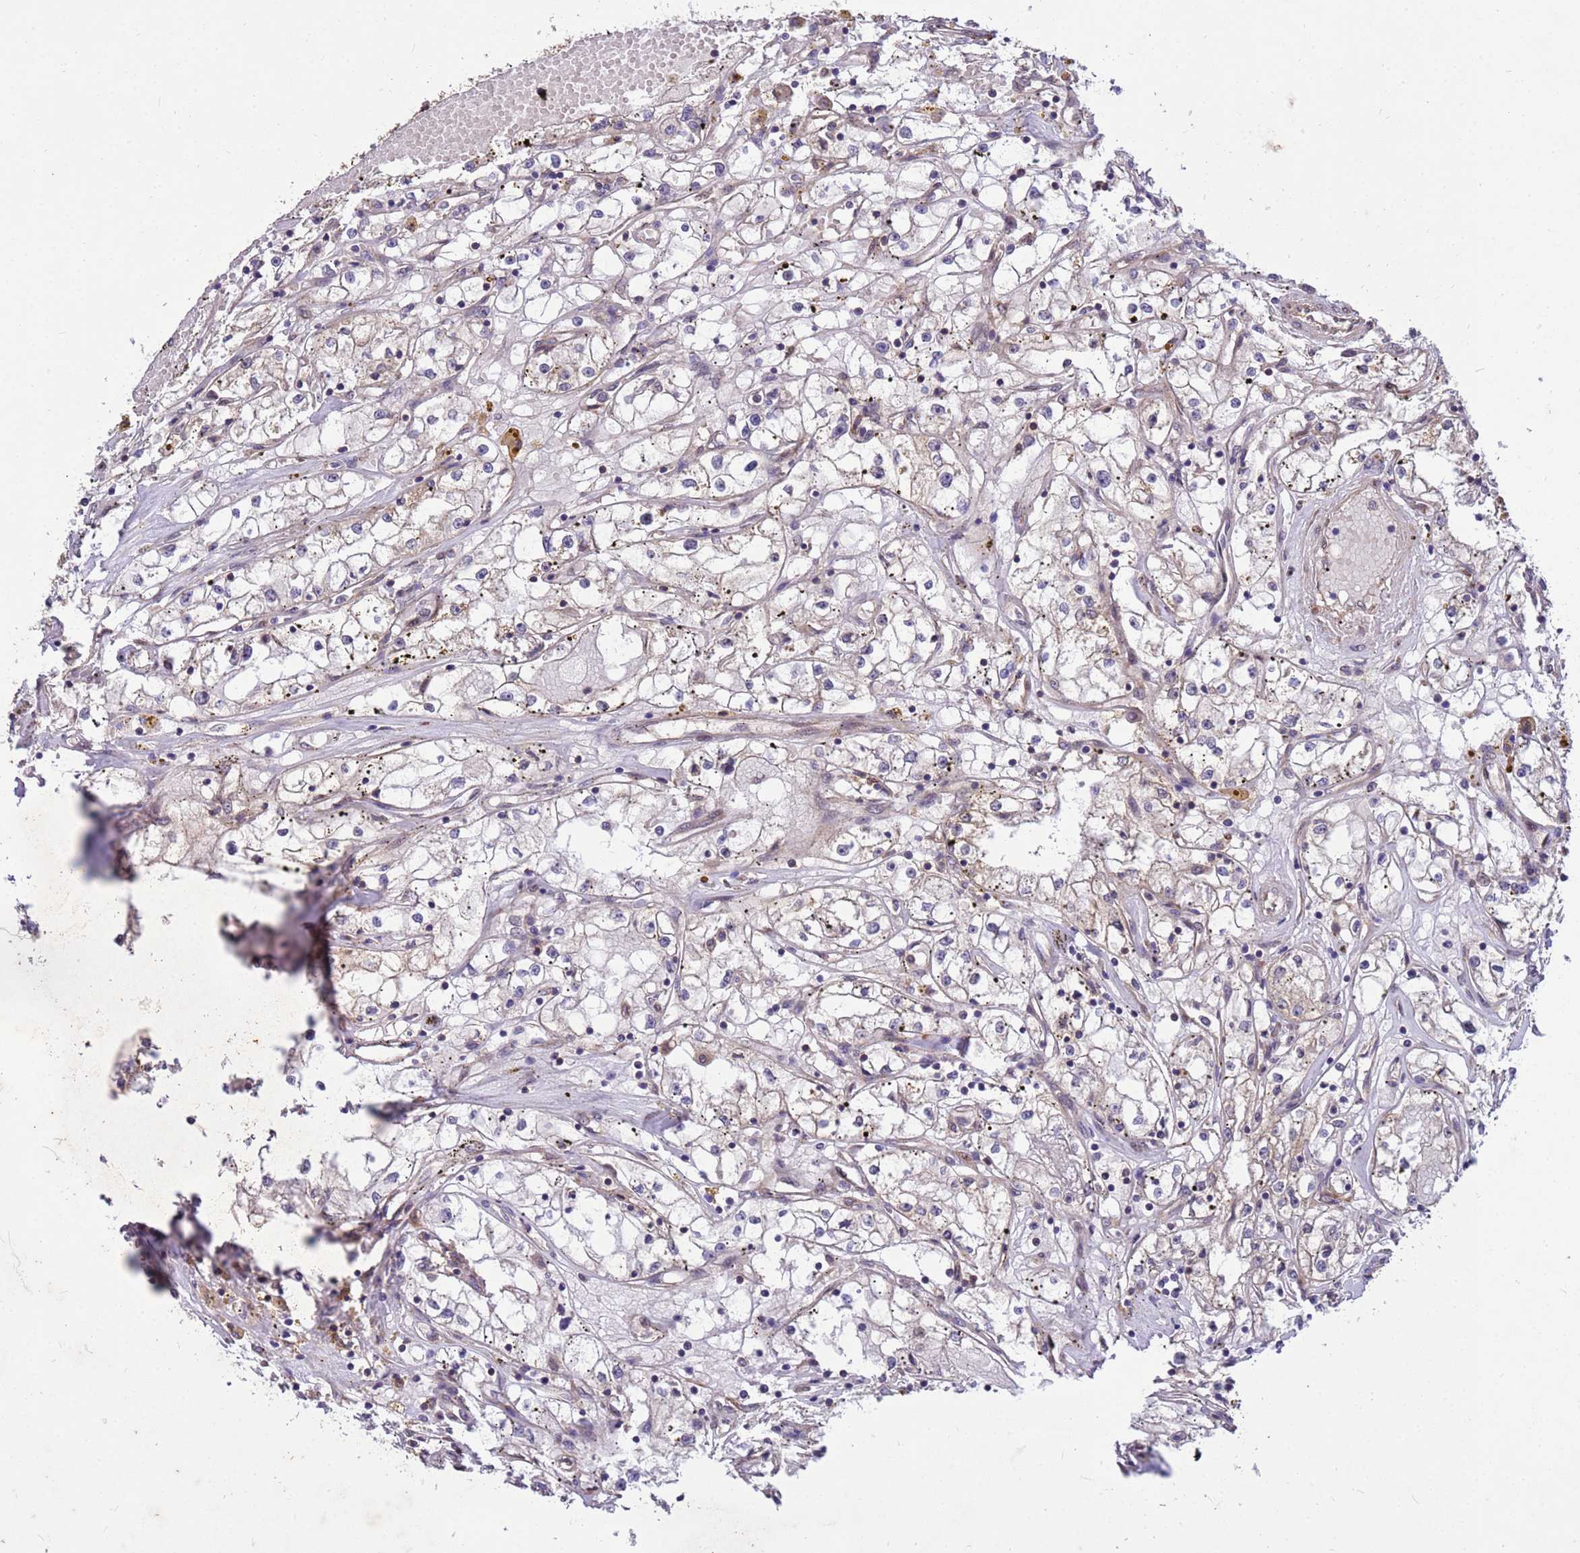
{"staining": {"intensity": "weak", "quantity": "<25%", "location": "cytoplasmic/membranous"}, "tissue": "renal cancer", "cell_type": "Tumor cells", "image_type": "cancer", "snomed": [{"axis": "morphology", "description": "Adenocarcinoma, NOS"}, {"axis": "topography", "description": "Kidney"}], "caption": "This is an immunohistochemistry (IHC) photomicrograph of human renal adenocarcinoma. There is no expression in tumor cells.", "gene": "PPP2CB", "patient": {"sex": "male", "age": 56}}